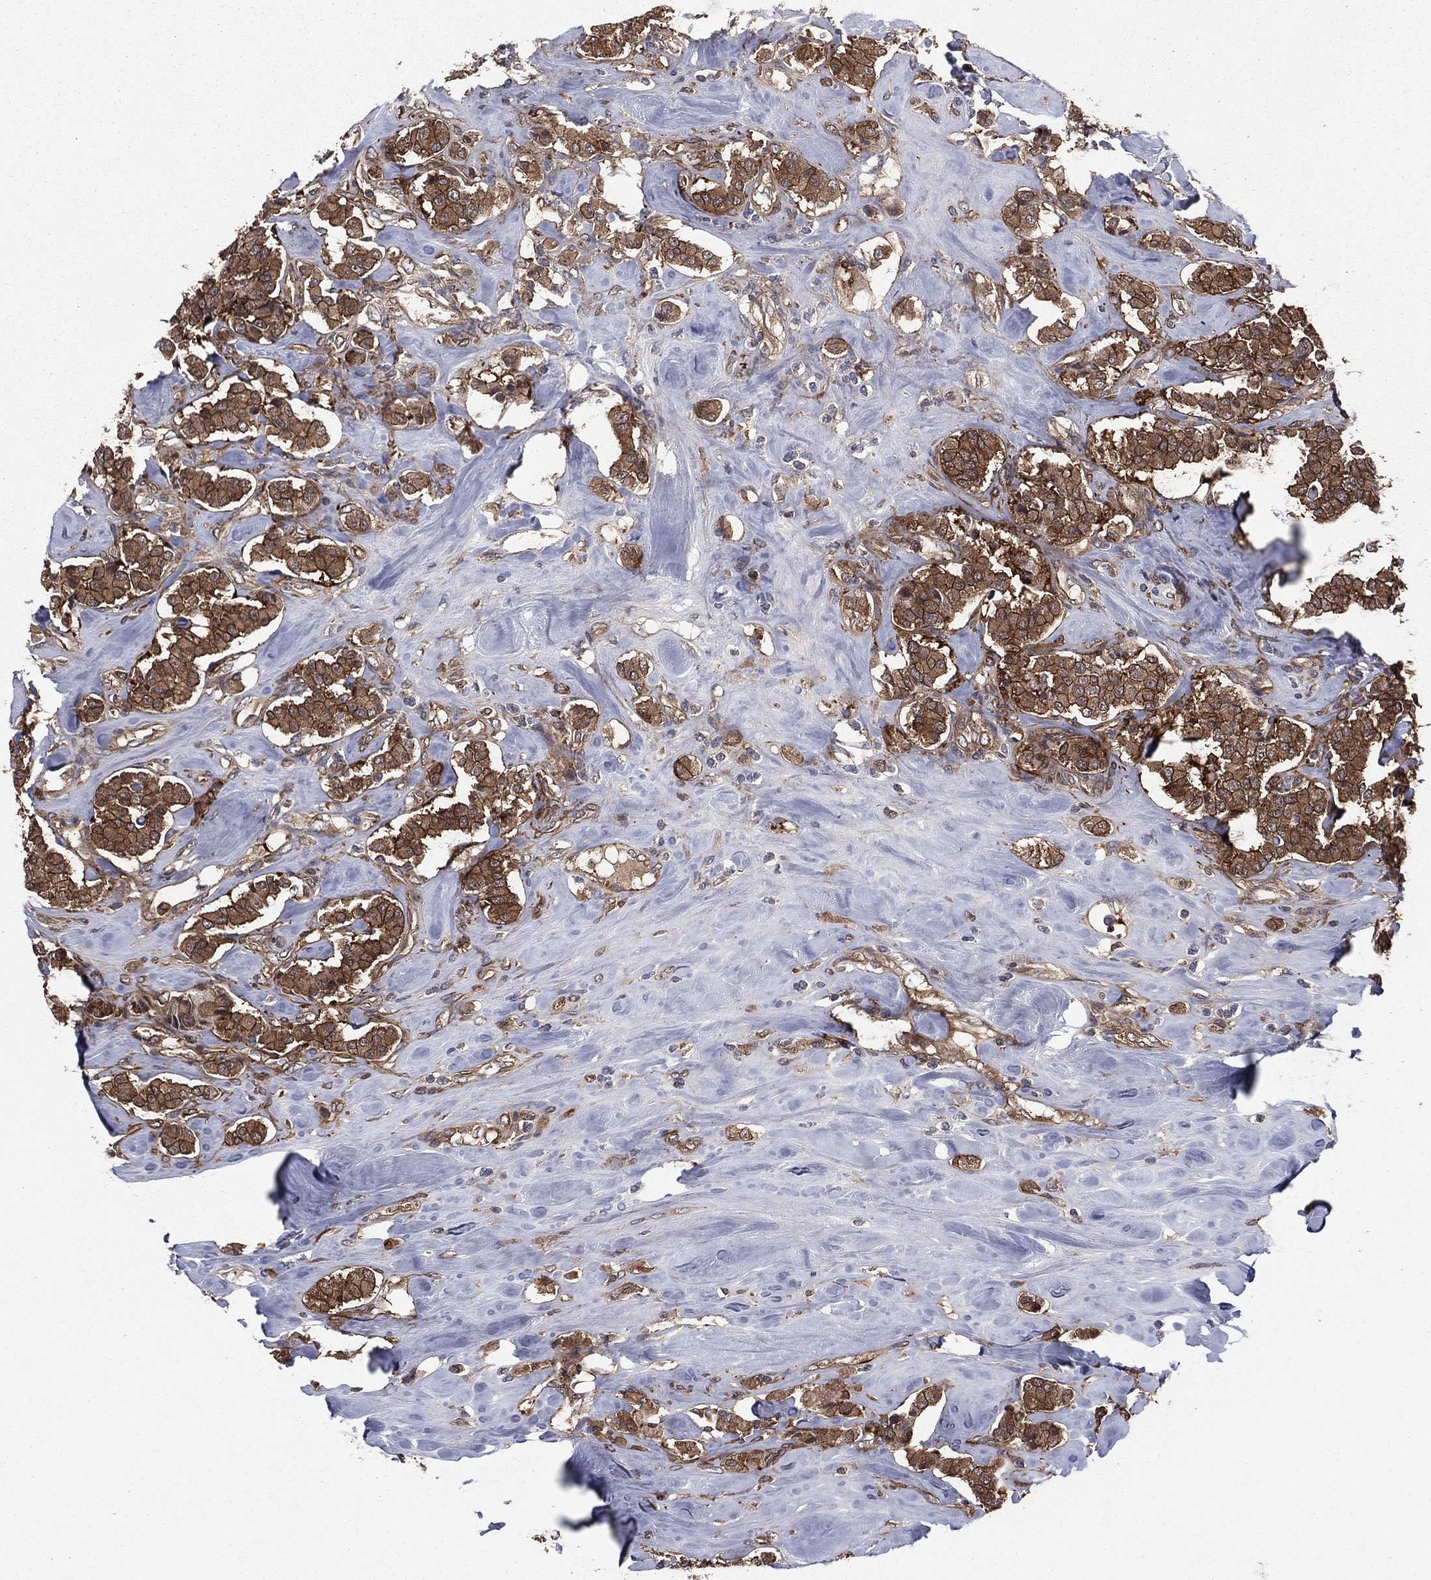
{"staining": {"intensity": "strong", "quantity": ">75%", "location": "cytoplasmic/membranous"}, "tissue": "carcinoid", "cell_type": "Tumor cells", "image_type": "cancer", "snomed": [{"axis": "morphology", "description": "Carcinoid, malignant, NOS"}, {"axis": "topography", "description": "Pancreas"}], "caption": "Carcinoid stained for a protein demonstrates strong cytoplasmic/membranous positivity in tumor cells. (DAB (3,3'-diaminobenzidine) IHC with brightfield microscopy, high magnification).", "gene": "CERT1", "patient": {"sex": "male", "age": 41}}